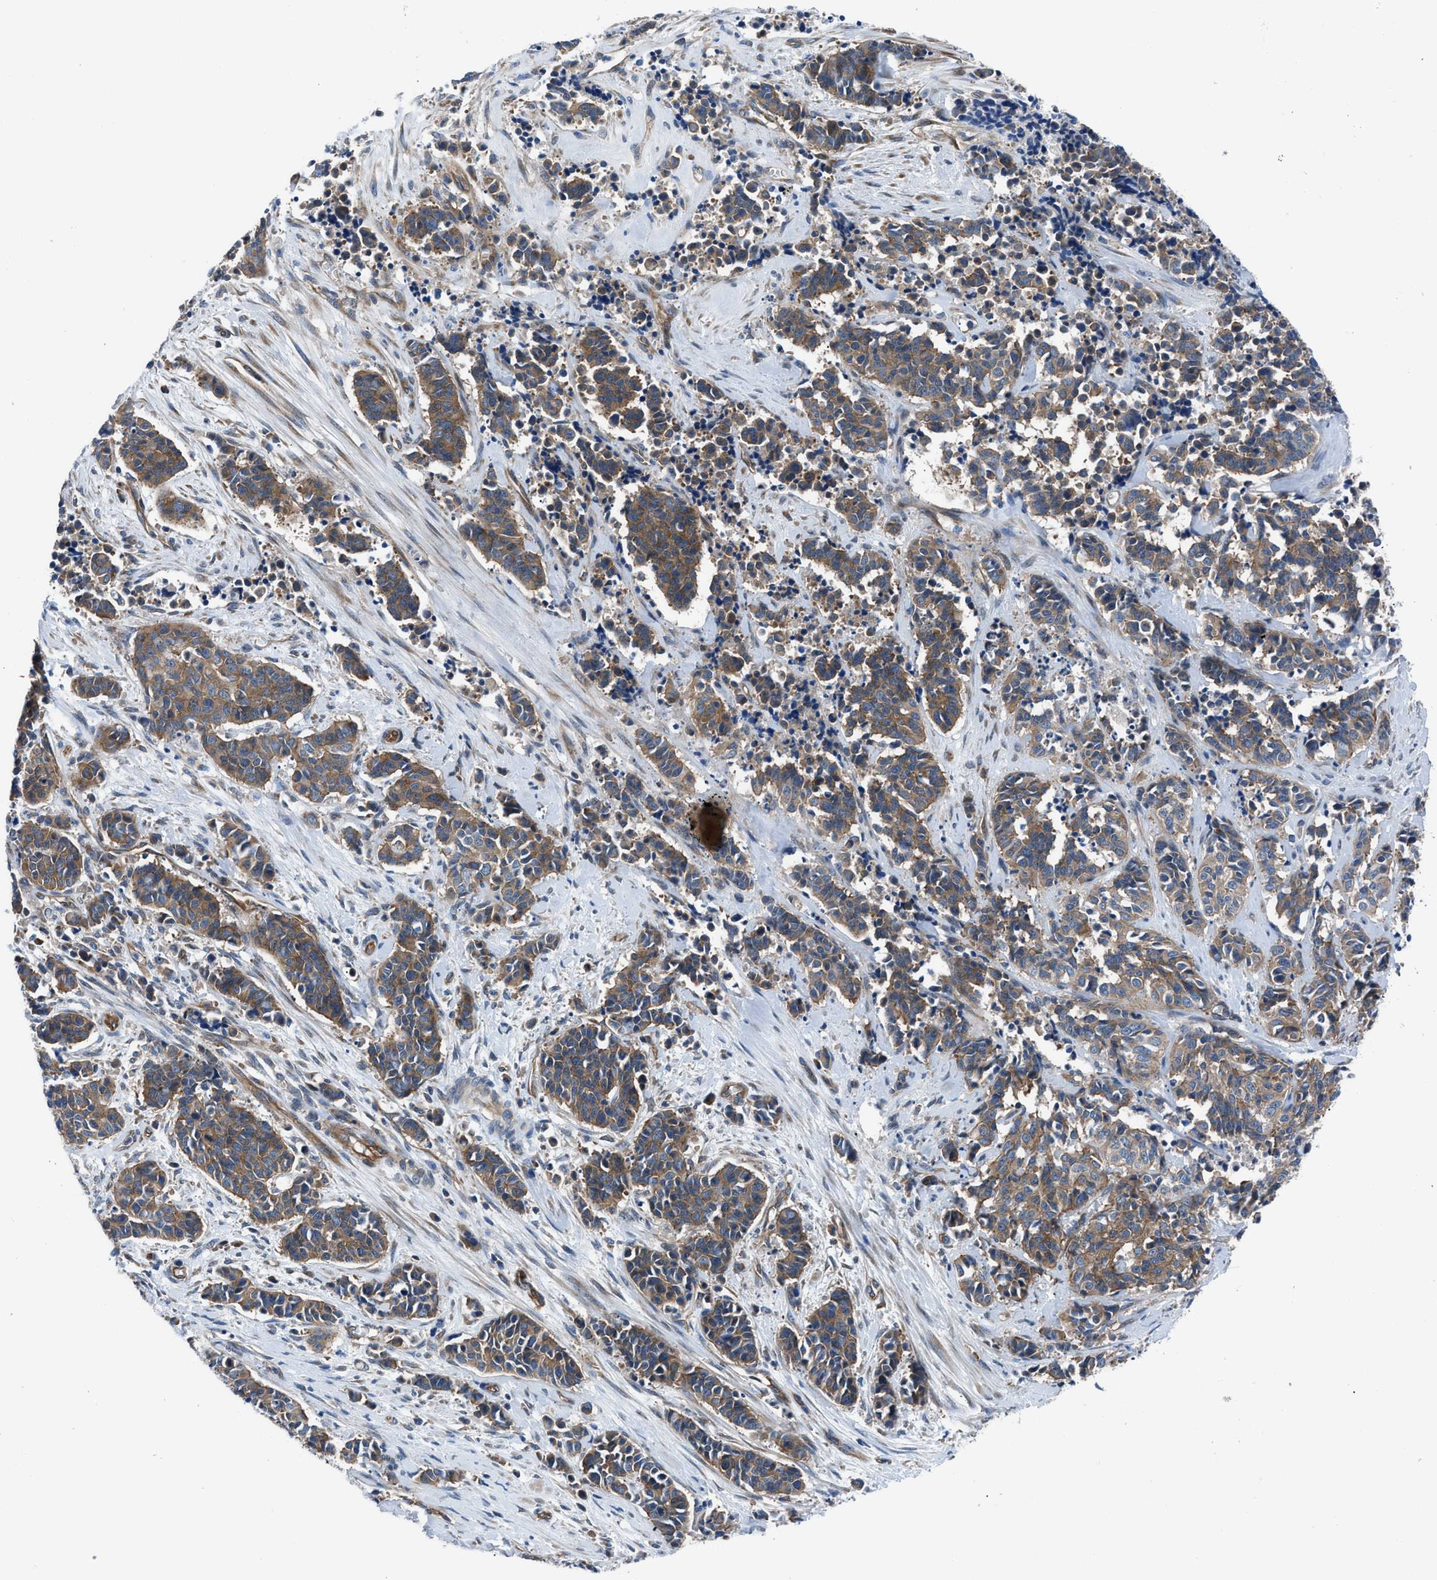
{"staining": {"intensity": "moderate", "quantity": ">75%", "location": "cytoplasmic/membranous"}, "tissue": "cervical cancer", "cell_type": "Tumor cells", "image_type": "cancer", "snomed": [{"axis": "morphology", "description": "Squamous cell carcinoma, NOS"}, {"axis": "topography", "description": "Cervix"}], "caption": "Immunohistochemistry (IHC) of human cervical squamous cell carcinoma exhibits medium levels of moderate cytoplasmic/membranous expression in approximately >75% of tumor cells.", "gene": "TRIP4", "patient": {"sex": "female", "age": 35}}